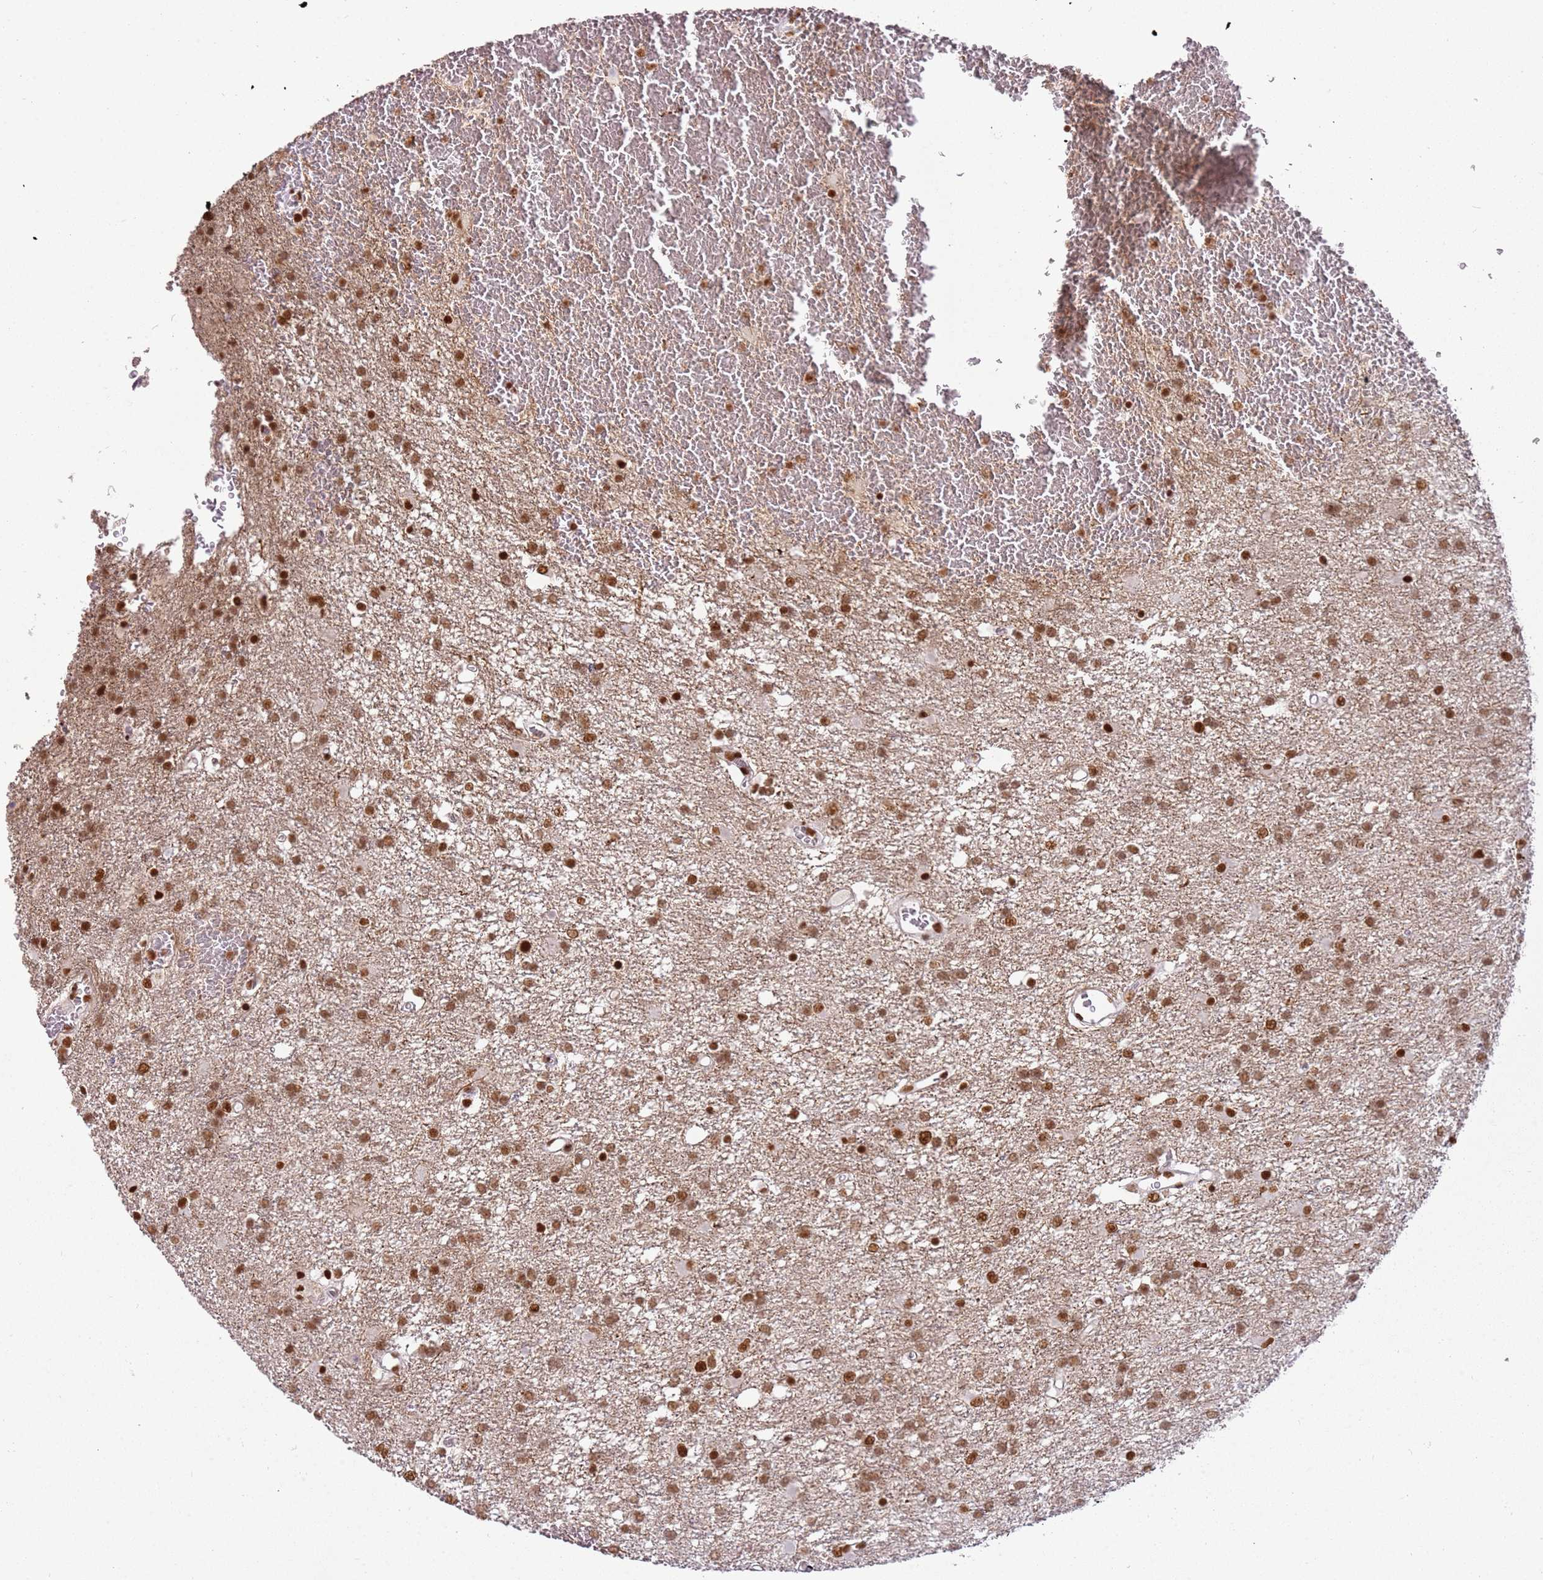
{"staining": {"intensity": "moderate", "quantity": ">75%", "location": "nuclear"}, "tissue": "glioma", "cell_type": "Tumor cells", "image_type": "cancer", "snomed": [{"axis": "morphology", "description": "Glioma, malignant, High grade"}, {"axis": "topography", "description": "Brain"}], "caption": "A medium amount of moderate nuclear expression is identified in approximately >75% of tumor cells in glioma tissue.", "gene": "TENT4A", "patient": {"sex": "female", "age": 74}}